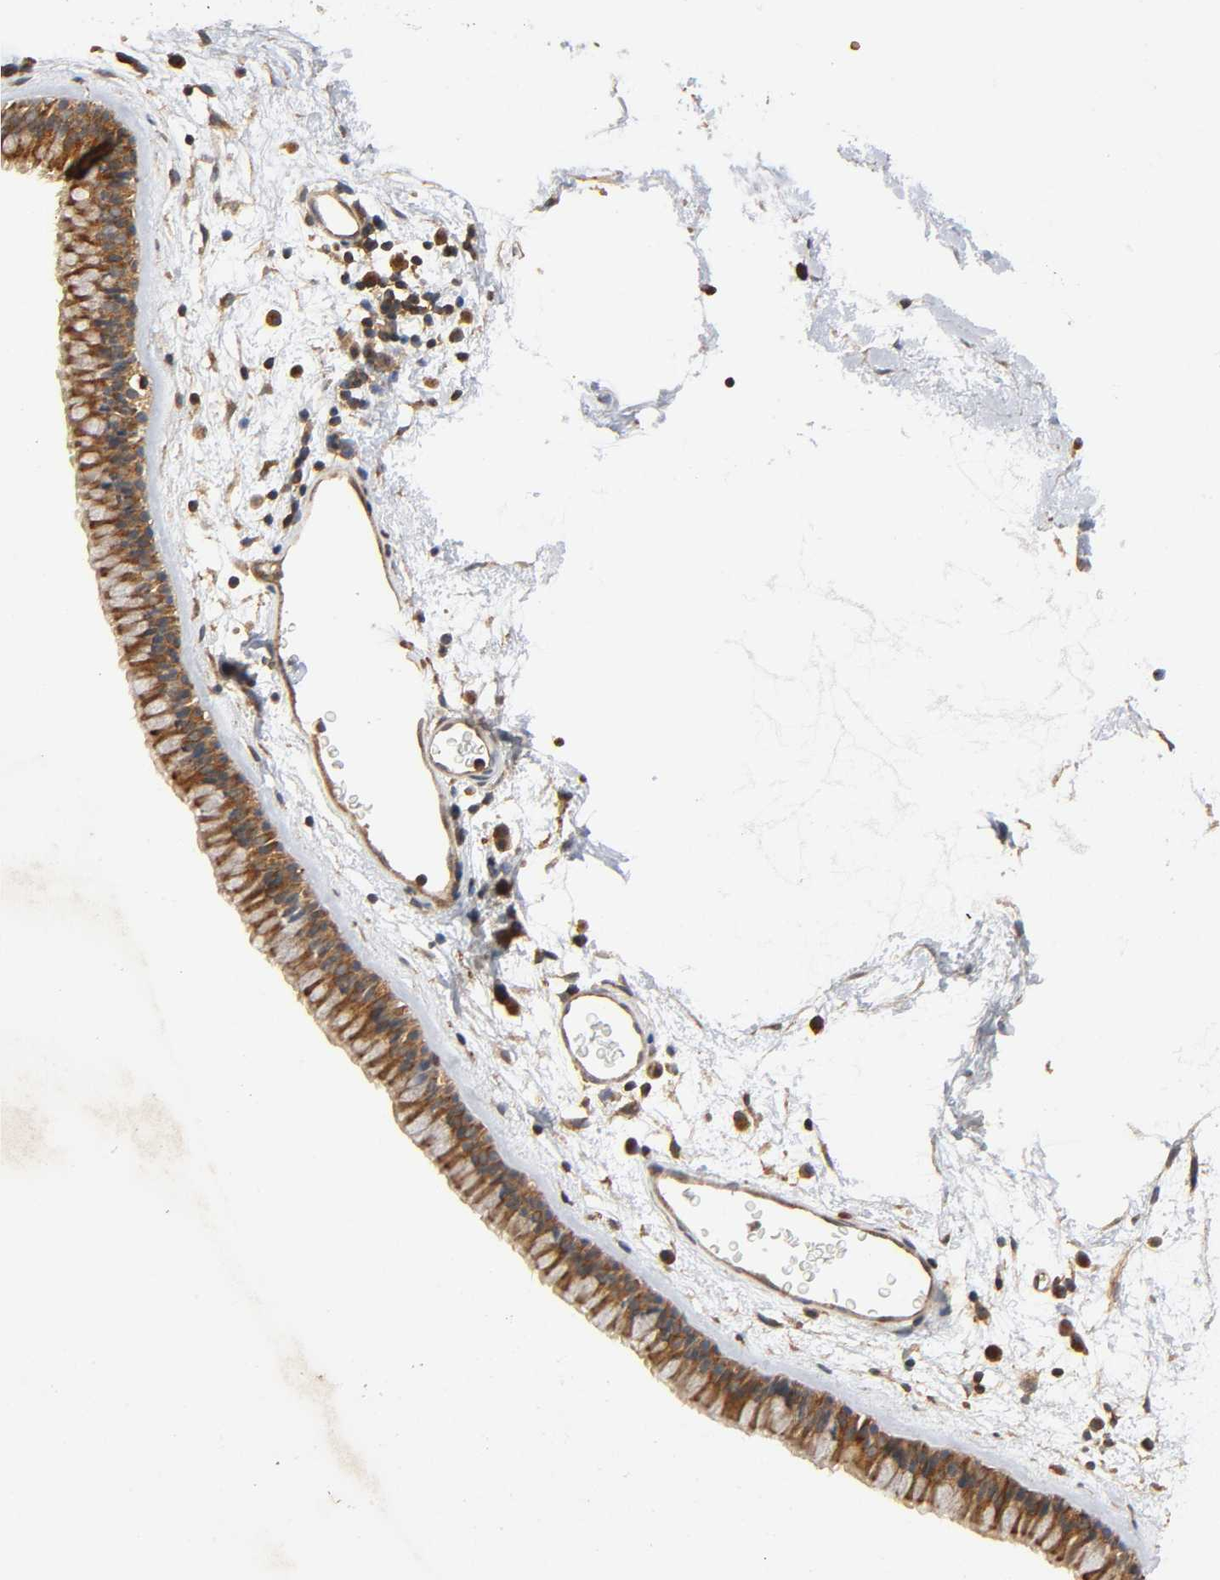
{"staining": {"intensity": "moderate", "quantity": ">75%", "location": "cytoplasmic/membranous"}, "tissue": "nasopharynx", "cell_type": "Respiratory epithelial cells", "image_type": "normal", "snomed": [{"axis": "morphology", "description": "Normal tissue, NOS"}, {"axis": "morphology", "description": "Inflammation, NOS"}, {"axis": "topography", "description": "Nasopharynx"}], "caption": "An immunohistochemistry histopathology image of unremarkable tissue is shown. Protein staining in brown labels moderate cytoplasmic/membranous positivity in nasopharynx within respiratory epithelial cells.", "gene": "IKBKB", "patient": {"sex": "male", "age": 48}}